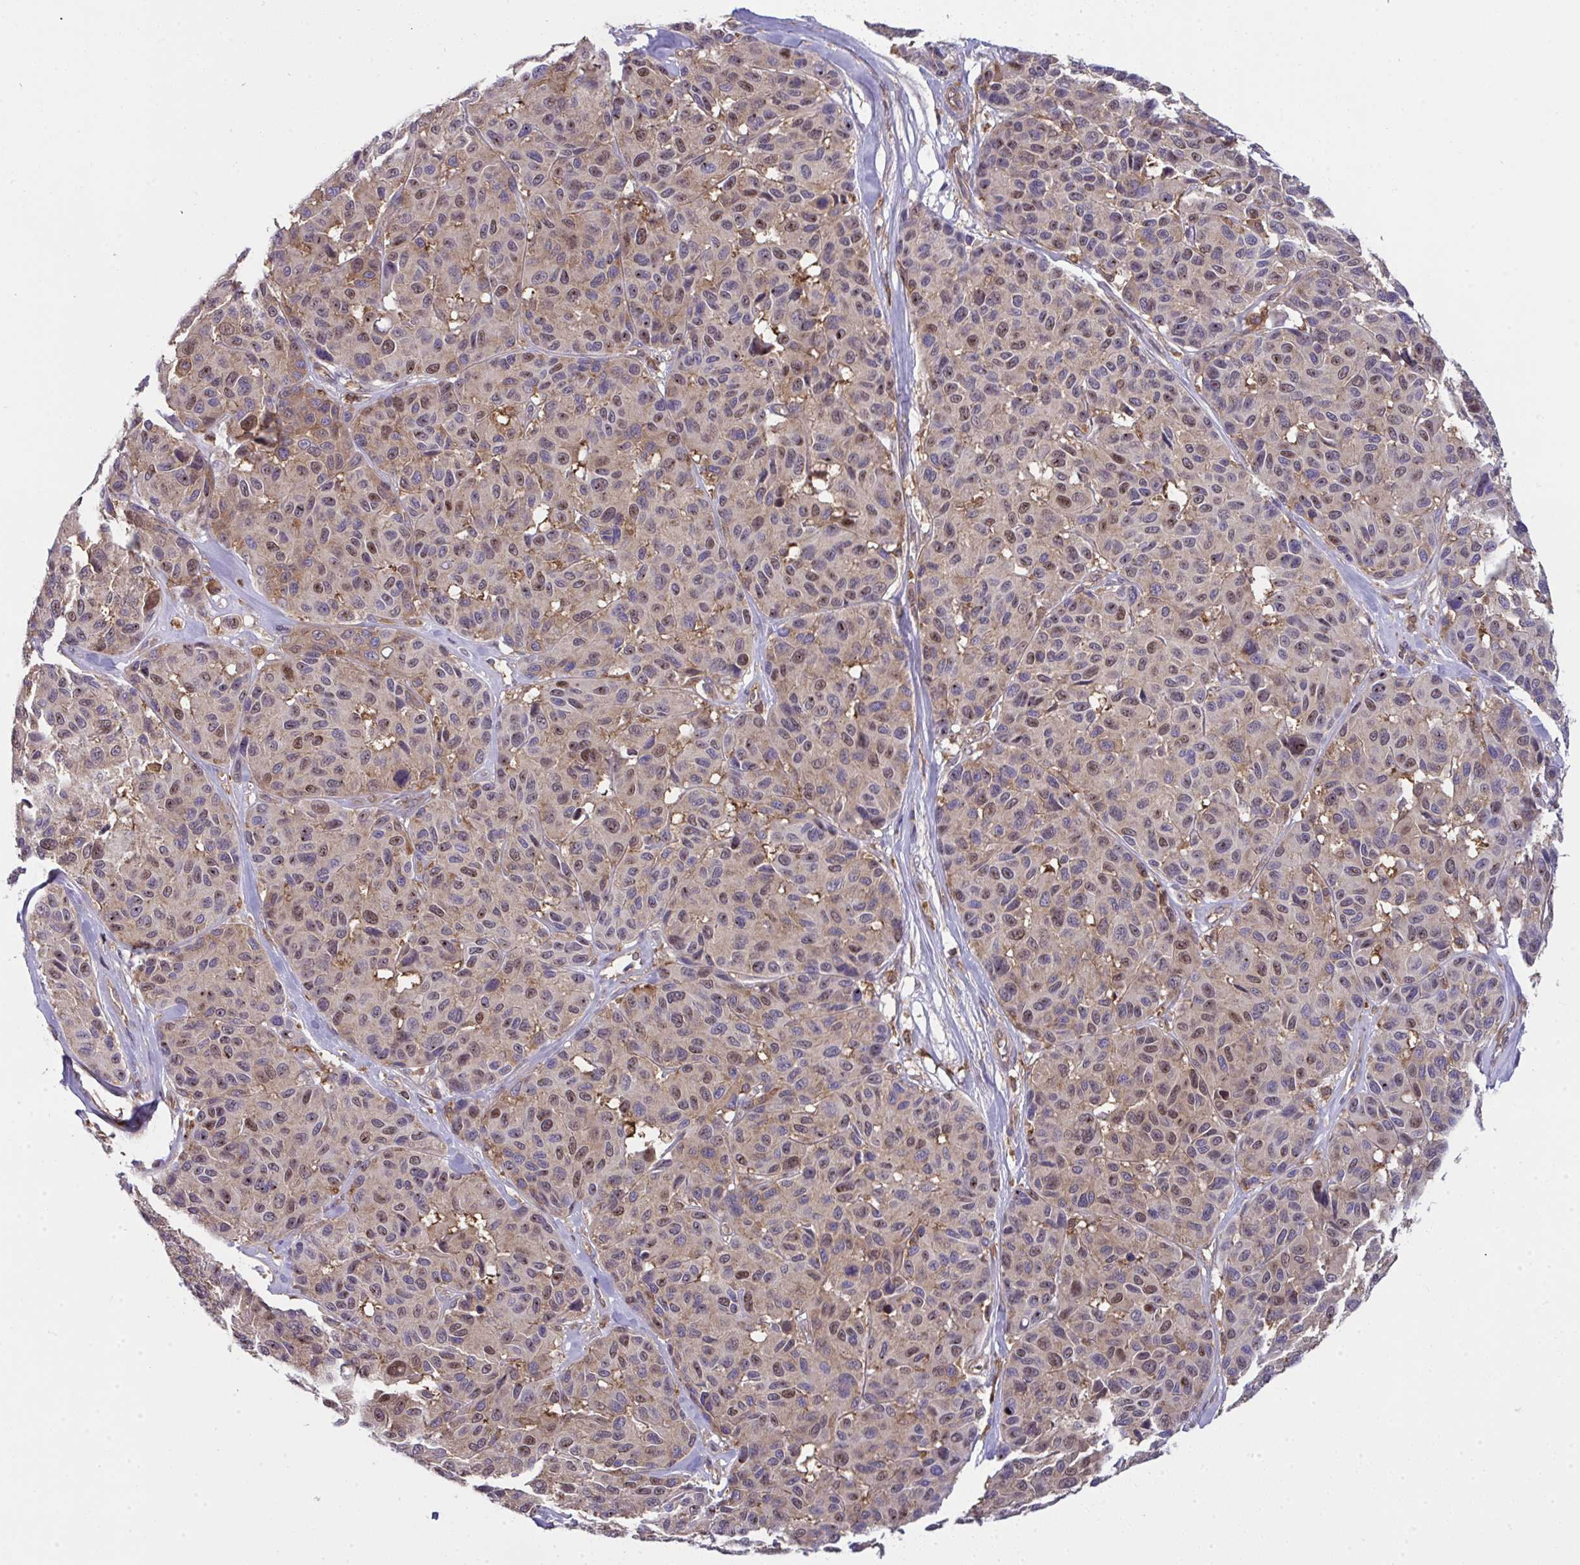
{"staining": {"intensity": "moderate", "quantity": ">75%", "location": "cytoplasmic/membranous,nuclear"}, "tissue": "melanoma", "cell_type": "Tumor cells", "image_type": "cancer", "snomed": [{"axis": "morphology", "description": "Malignant melanoma, NOS"}, {"axis": "topography", "description": "Skin"}], "caption": "Melanoma stained for a protein exhibits moderate cytoplasmic/membranous and nuclear positivity in tumor cells.", "gene": "ALDH16A1", "patient": {"sex": "female", "age": 66}}